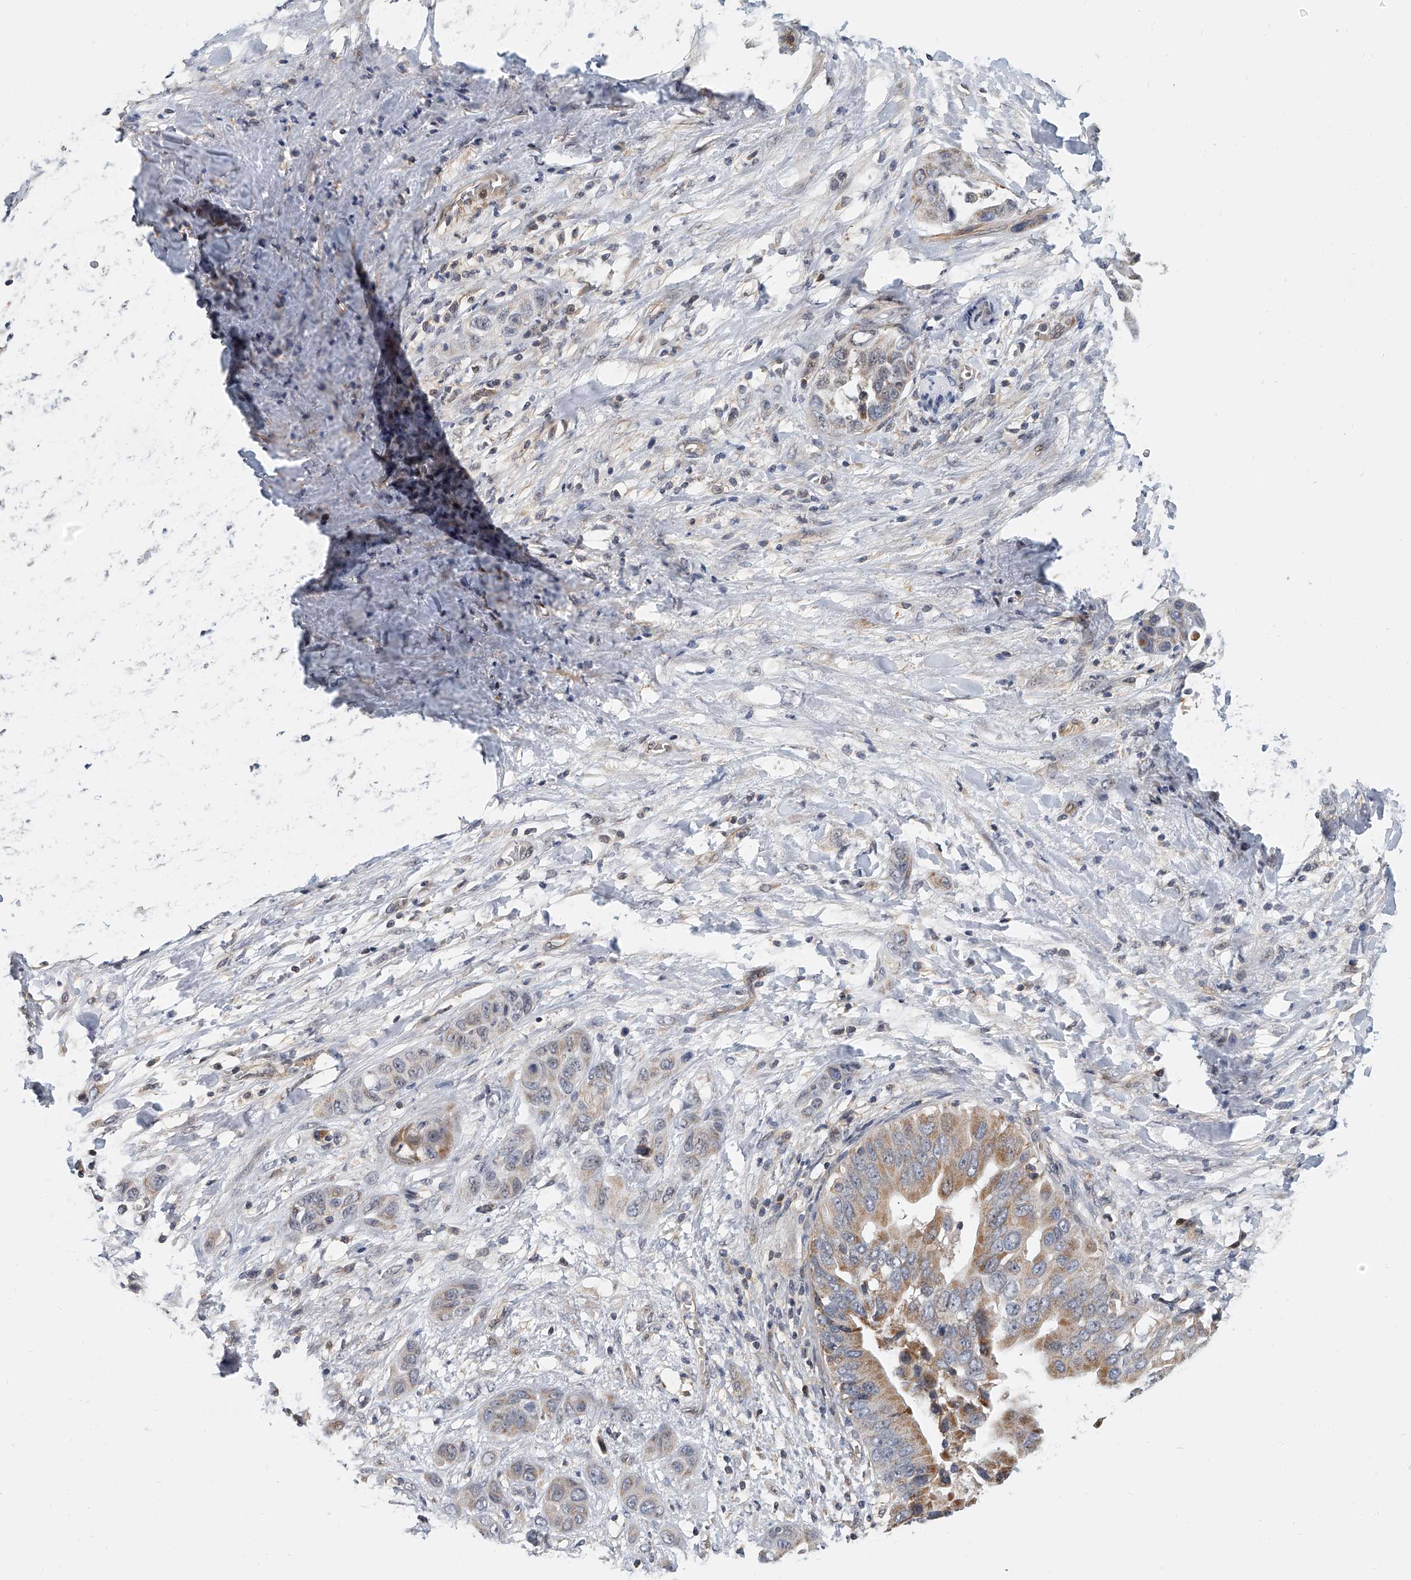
{"staining": {"intensity": "weak", "quantity": "25%-75%", "location": "cytoplasmic/membranous"}, "tissue": "liver cancer", "cell_type": "Tumor cells", "image_type": "cancer", "snomed": [{"axis": "morphology", "description": "Cholangiocarcinoma"}, {"axis": "topography", "description": "Liver"}], "caption": "This is an image of immunohistochemistry staining of cholangiocarcinoma (liver), which shows weak staining in the cytoplasmic/membranous of tumor cells.", "gene": "CD200", "patient": {"sex": "female", "age": 52}}